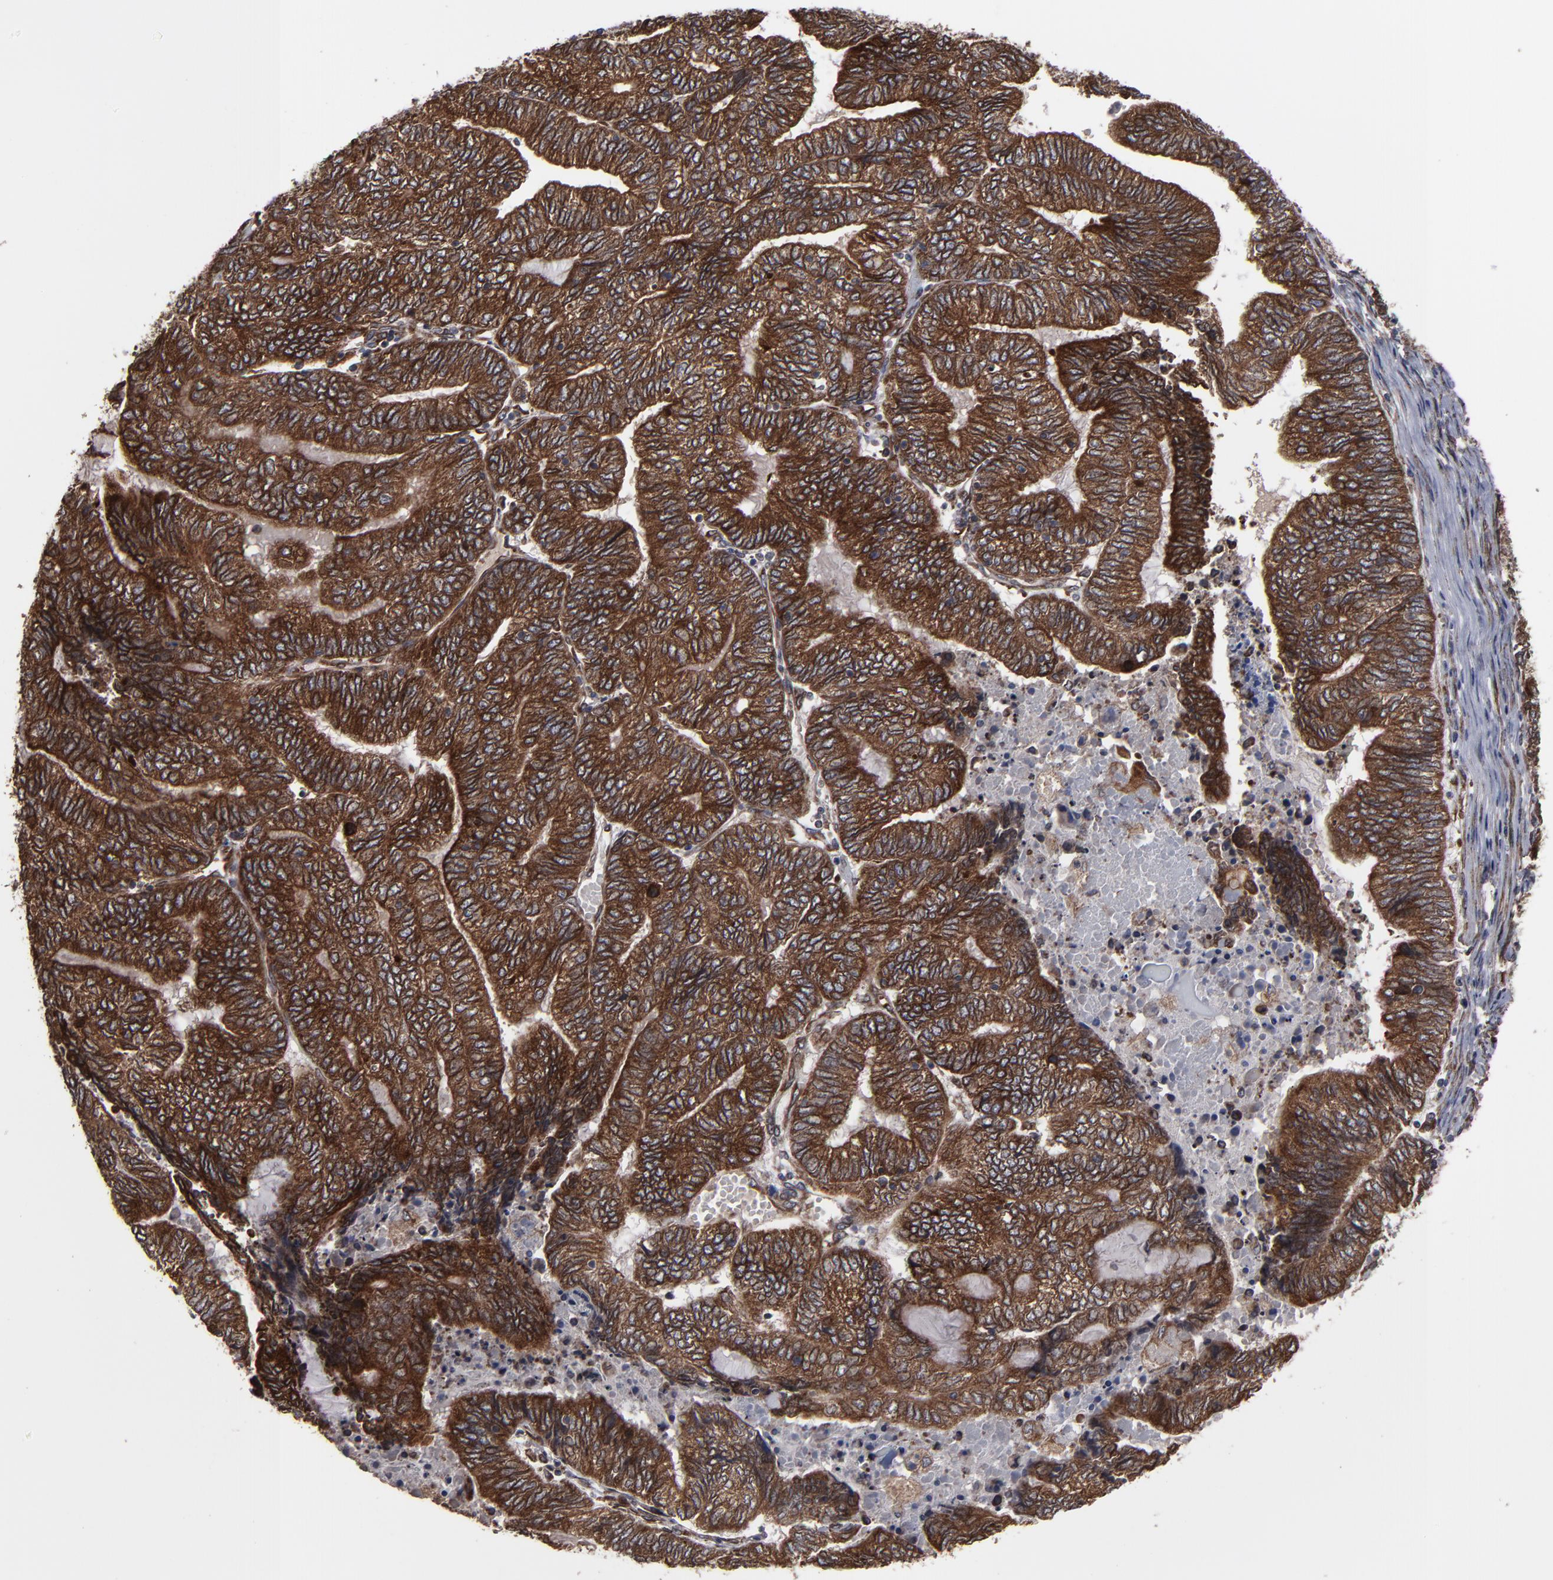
{"staining": {"intensity": "strong", "quantity": ">75%", "location": "cytoplasmic/membranous"}, "tissue": "endometrial cancer", "cell_type": "Tumor cells", "image_type": "cancer", "snomed": [{"axis": "morphology", "description": "Adenocarcinoma, NOS"}, {"axis": "topography", "description": "Uterus"}, {"axis": "topography", "description": "Endometrium"}], "caption": "A photomicrograph showing strong cytoplasmic/membranous staining in approximately >75% of tumor cells in endometrial adenocarcinoma, as visualized by brown immunohistochemical staining.", "gene": "CNIH1", "patient": {"sex": "female", "age": 70}}